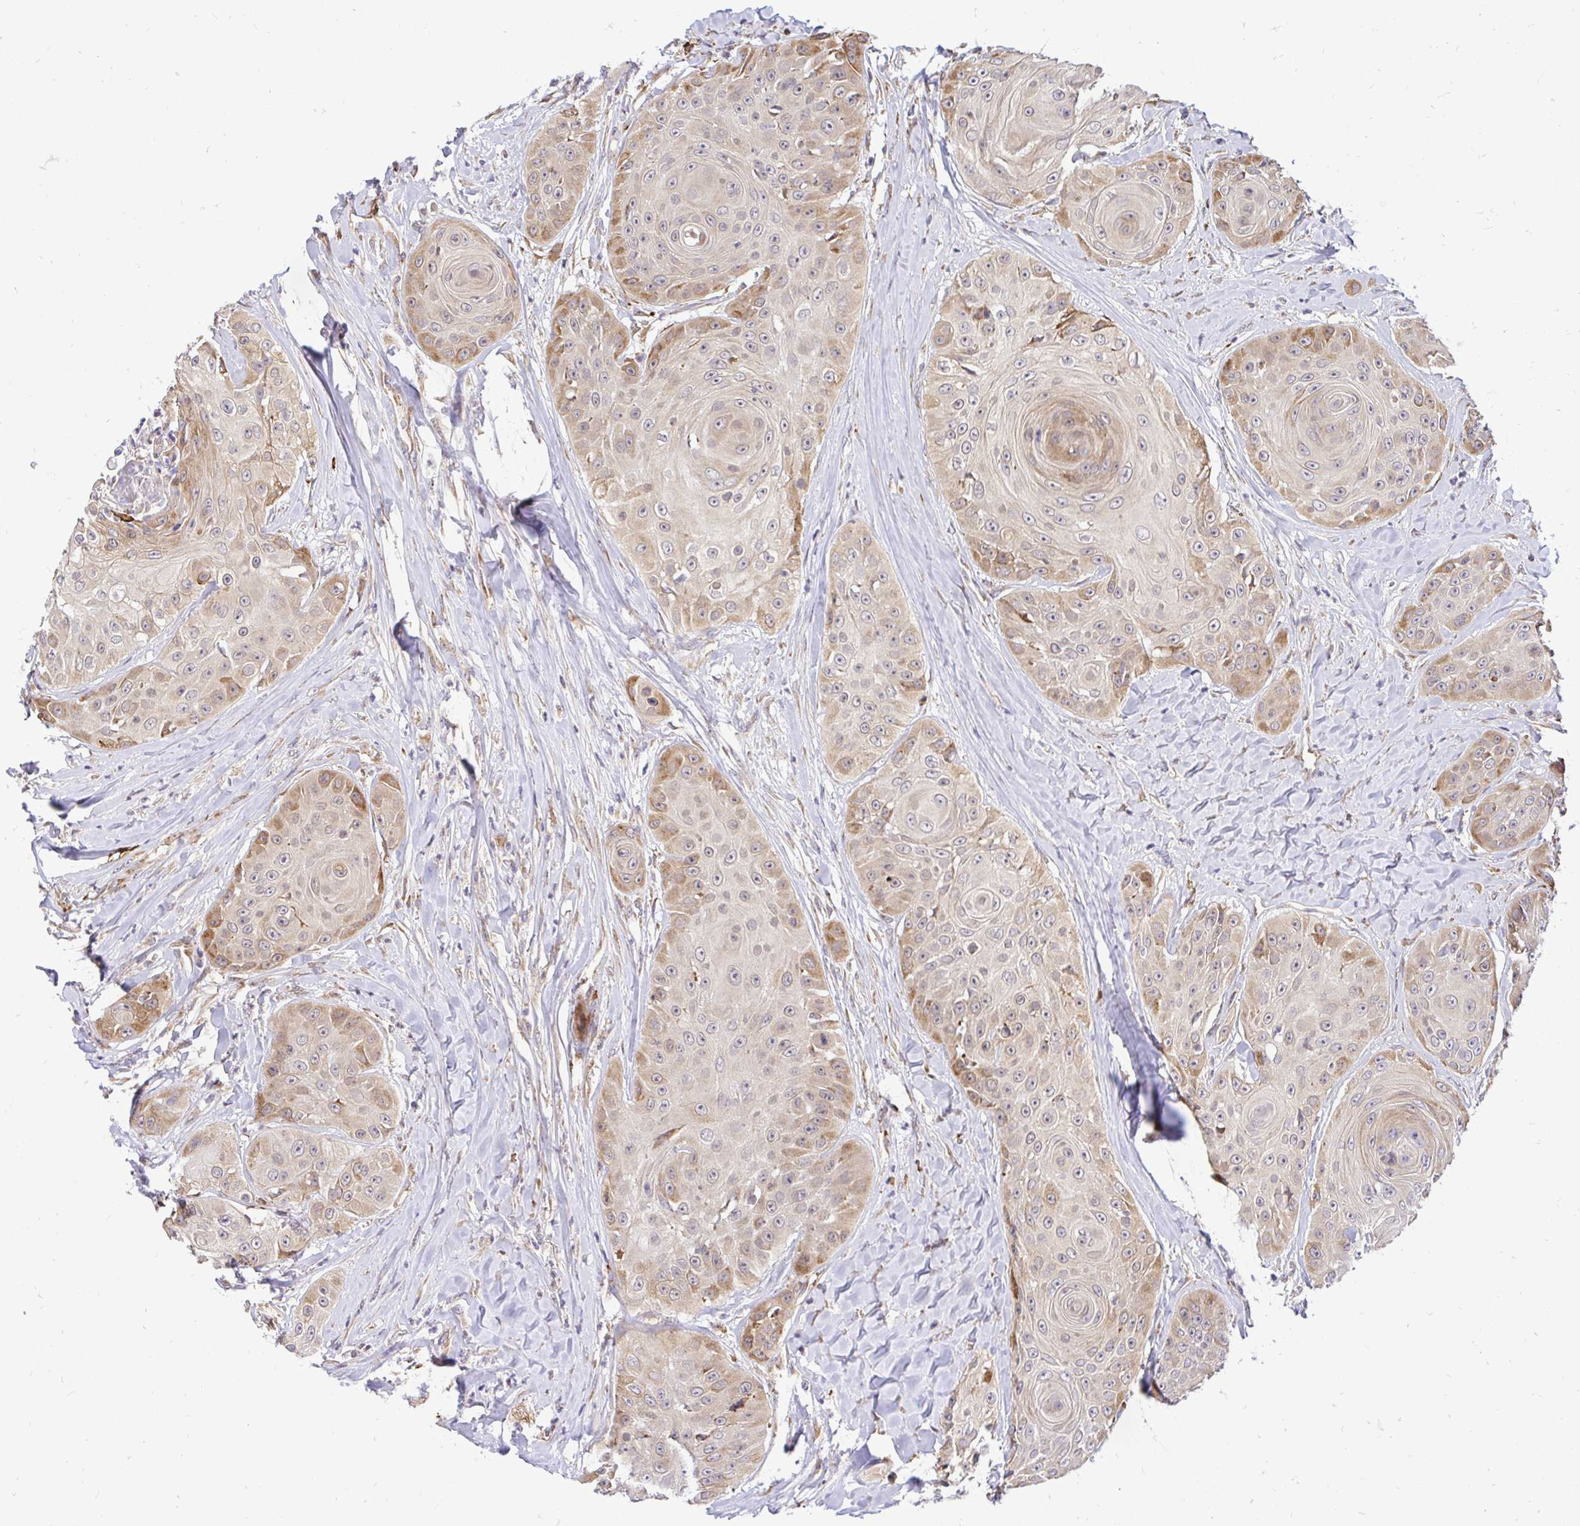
{"staining": {"intensity": "moderate", "quantity": "25%-75%", "location": "cytoplasmic/membranous"}, "tissue": "head and neck cancer", "cell_type": "Tumor cells", "image_type": "cancer", "snomed": [{"axis": "morphology", "description": "Squamous cell carcinoma, NOS"}, {"axis": "topography", "description": "Head-Neck"}], "caption": "Squamous cell carcinoma (head and neck) stained with a brown dye displays moderate cytoplasmic/membranous positive positivity in approximately 25%-75% of tumor cells.", "gene": "NAALAD2", "patient": {"sex": "male", "age": 83}}